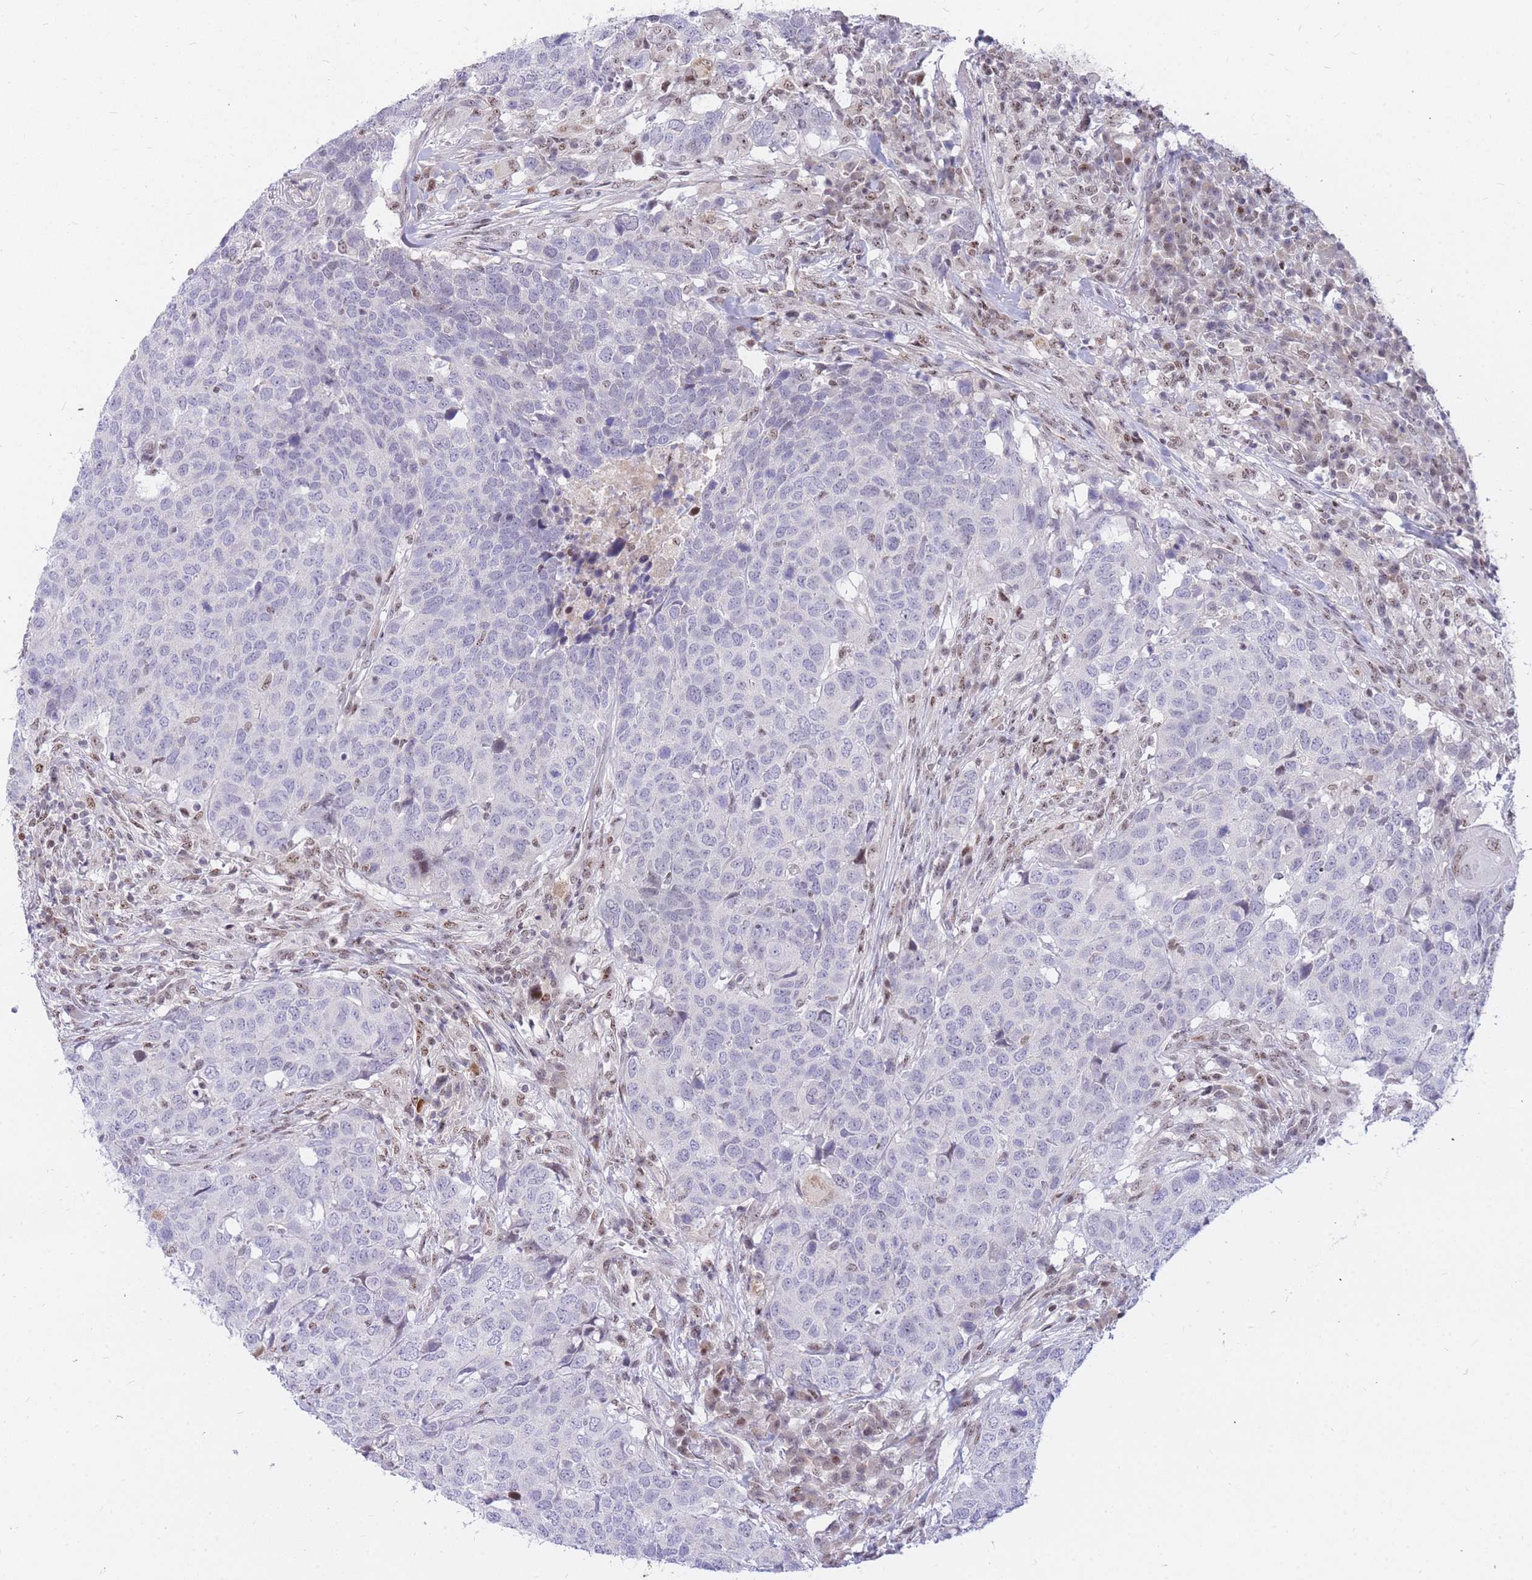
{"staining": {"intensity": "negative", "quantity": "none", "location": "none"}, "tissue": "head and neck cancer", "cell_type": "Tumor cells", "image_type": "cancer", "snomed": [{"axis": "morphology", "description": "Normal tissue, NOS"}, {"axis": "morphology", "description": "Squamous cell carcinoma, NOS"}, {"axis": "topography", "description": "Skeletal muscle"}, {"axis": "topography", "description": "Vascular tissue"}, {"axis": "topography", "description": "Peripheral nerve tissue"}, {"axis": "topography", "description": "Head-Neck"}], "caption": "Protein analysis of squamous cell carcinoma (head and neck) shows no significant expression in tumor cells.", "gene": "TLE2", "patient": {"sex": "male", "age": 66}}